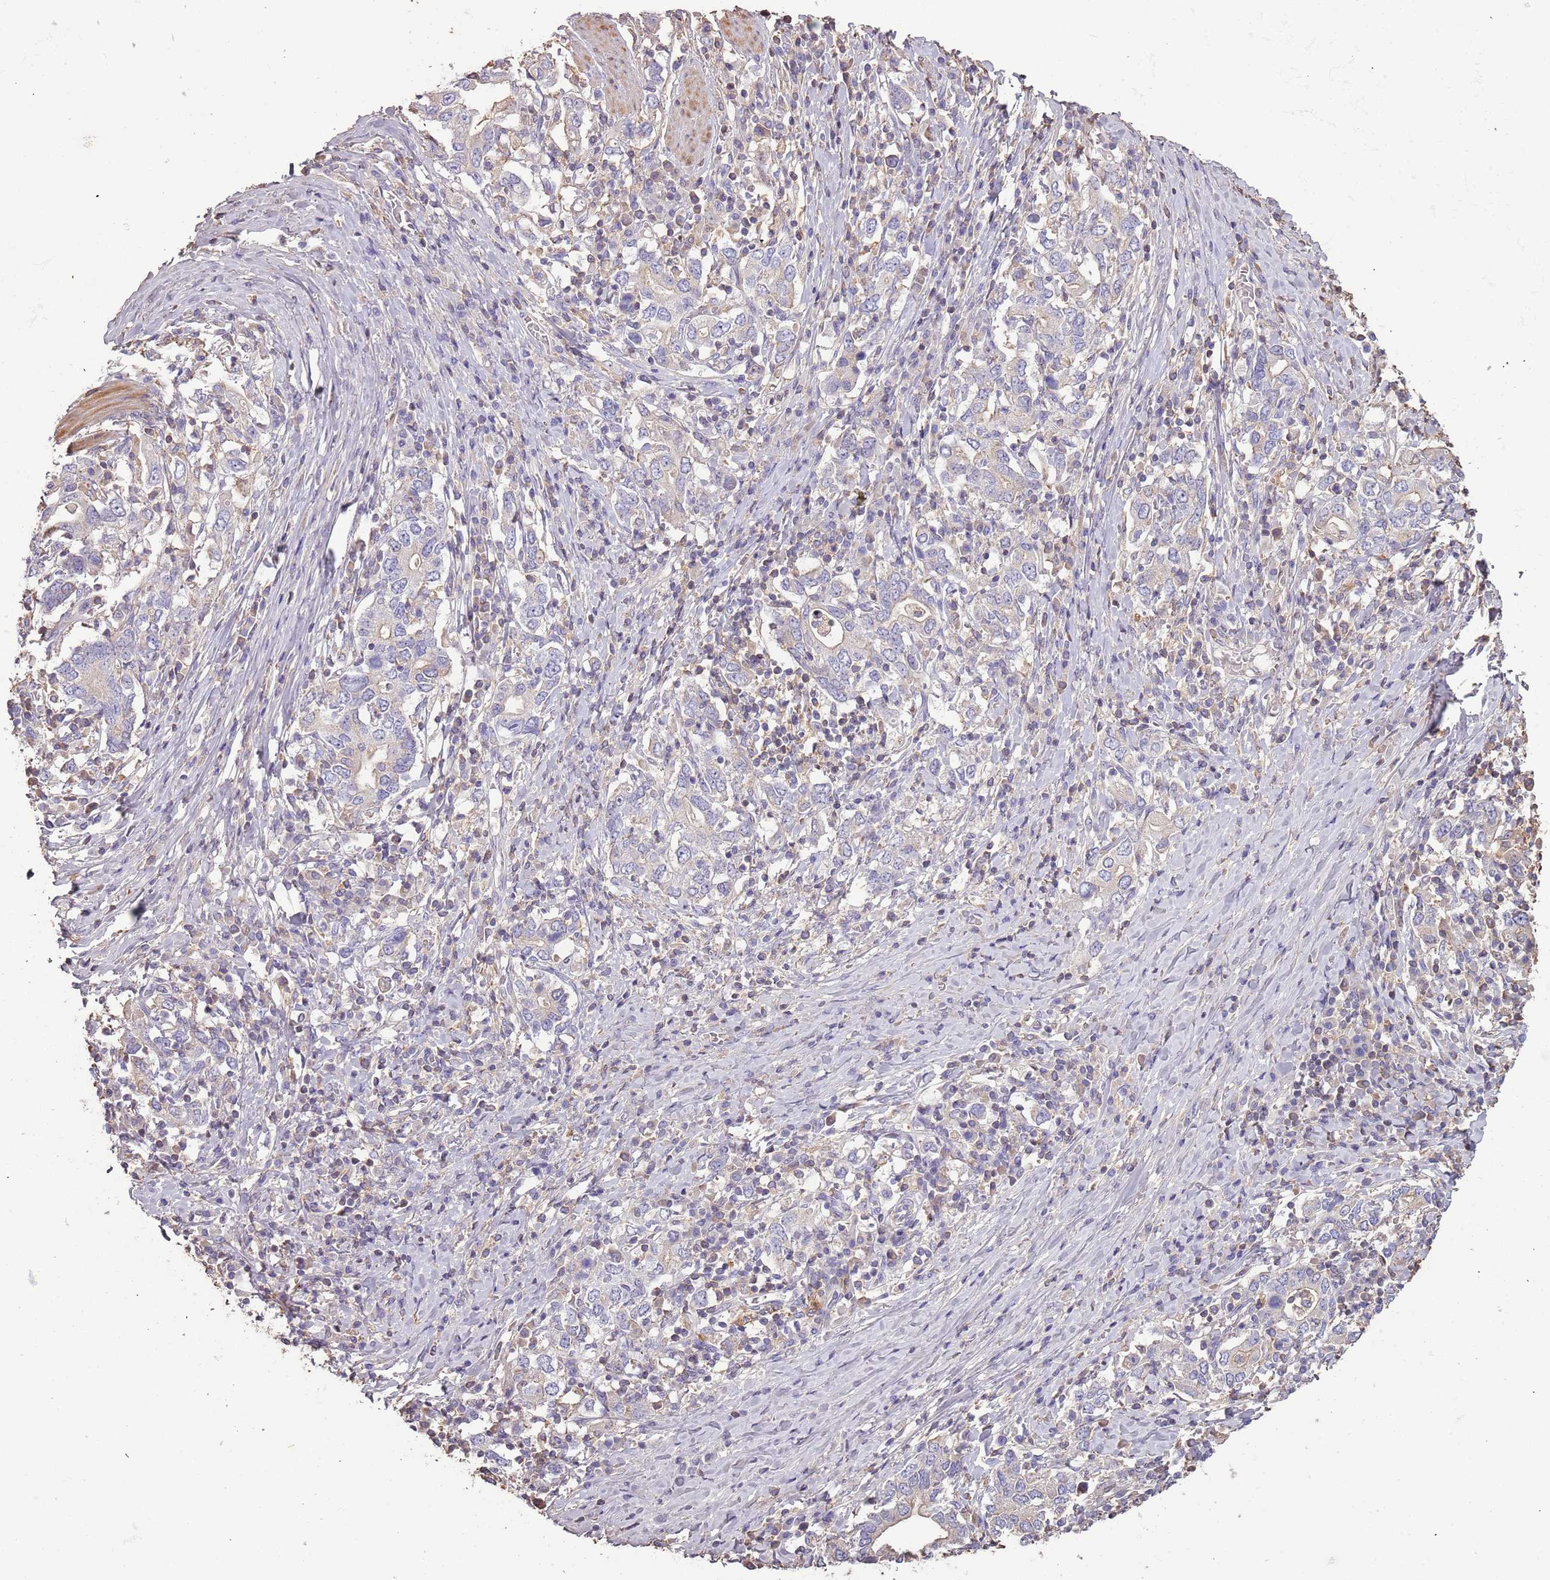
{"staining": {"intensity": "weak", "quantity": "<25%", "location": "cytoplasmic/membranous"}, "tissue": "stomach cancer", "cell_type": "Tumor cells", "image_type": "cancer", "snomed": [{"axis": "morphology", "description": "Adenocarcinoma, NOS"}, {"axis": "topography", "description": "Stomach, upper"}, {"axis": "topography", "description": "Stomach"}], "caption": "Immunohistochemistry photomicrograph of neoplastic tissue: stomach cancer stained with DAB (3,3'-diaminobenzidine) displays no significant protein expression in tumor cells.", "gene": "FECH", "patient": {"sex": "male", "age": 62}}